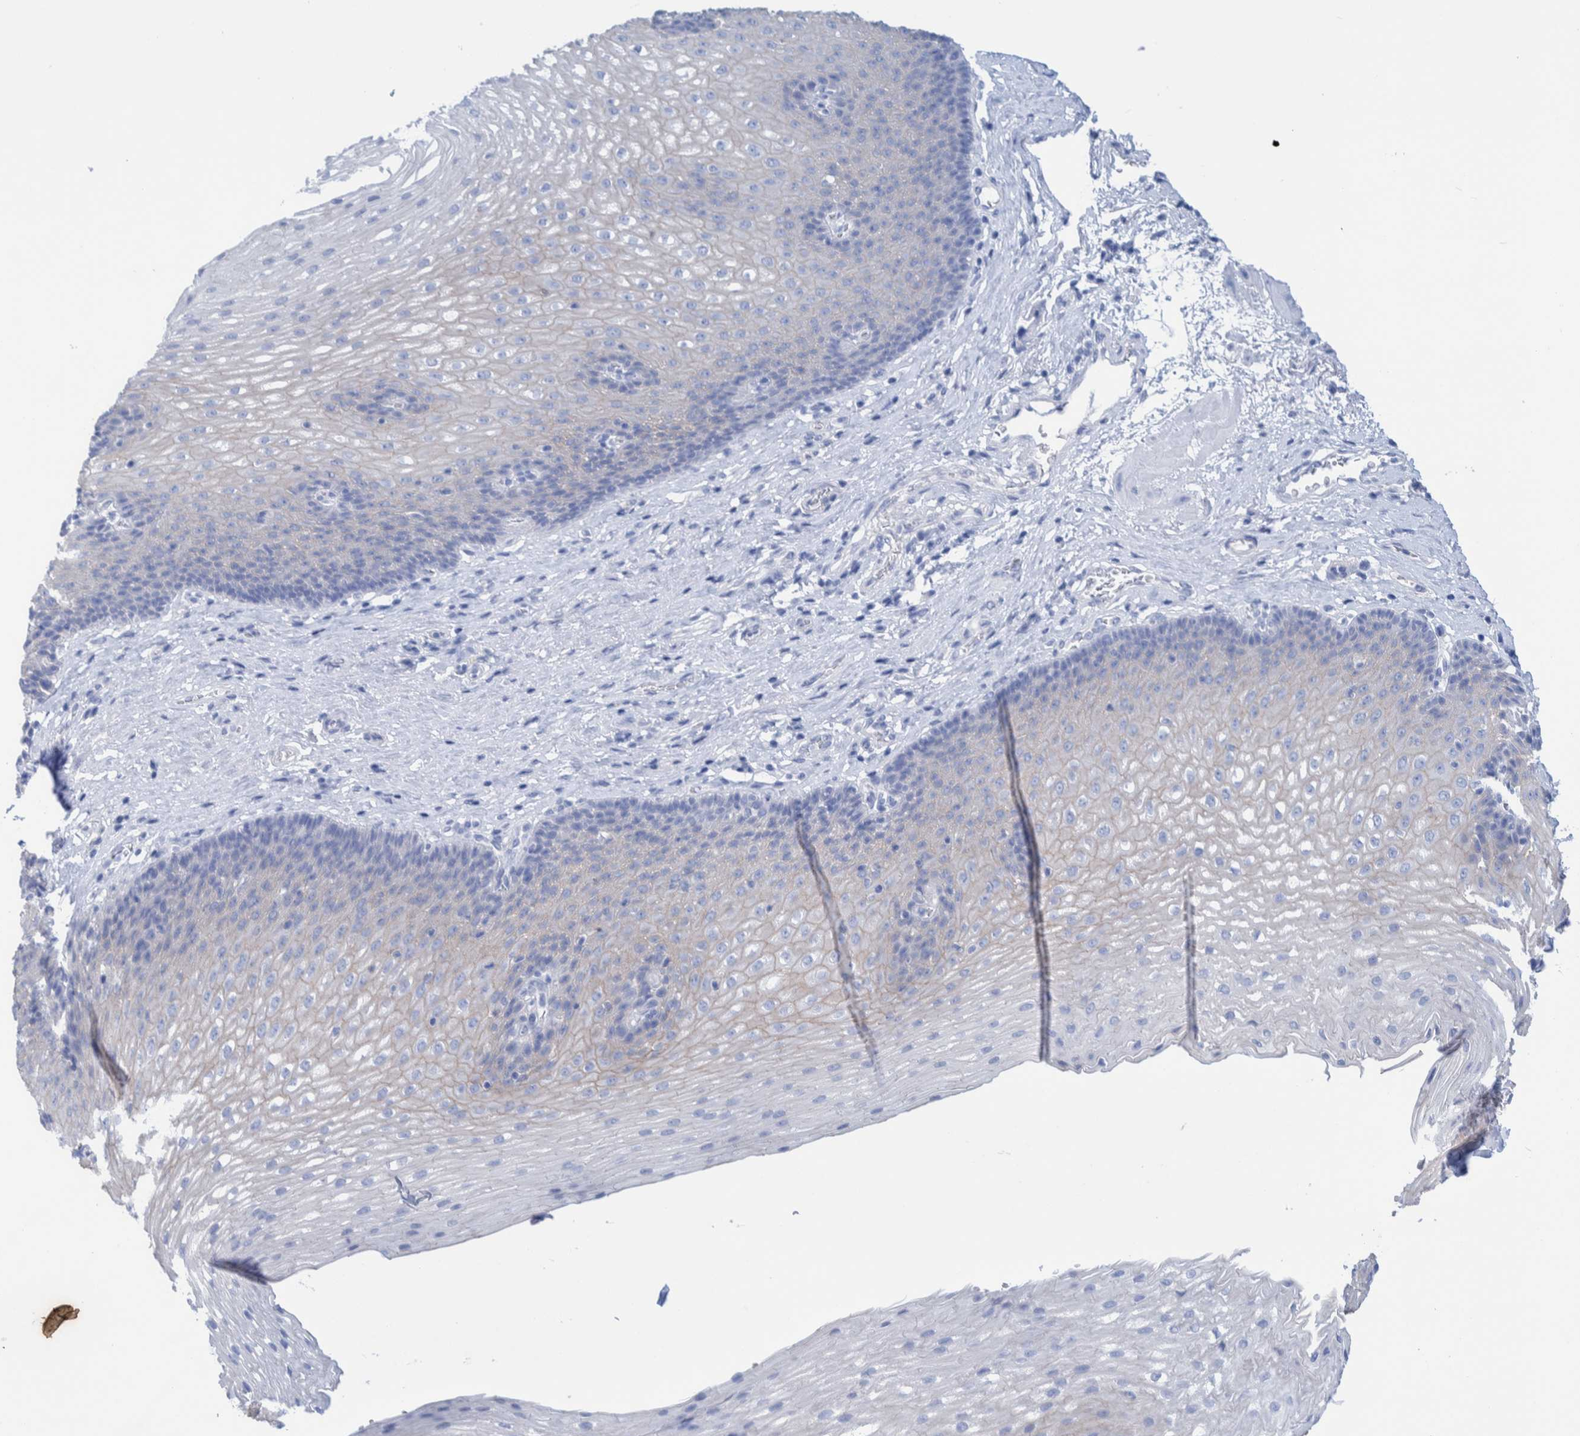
{"staining": {"intensity": "weak", "quantity": "<25%", "location": "cytoplasmic/membranous"}, "tissue": "esophagus", "cell_type": "Squamous epithelial cells", "image_type": "normal", "snomed": [{"axis": "morphology", "description": "Normal tissue, NOS"}, {"axis": "topography", "description": "Esophagus"}], "caption": "Micrograph shows no protein positivity in squamous epithelial cells of normal esophagus. Nuclei are stained in blue.", "gene": "PERP", "patient": {"sex": "male", "age": 48}}